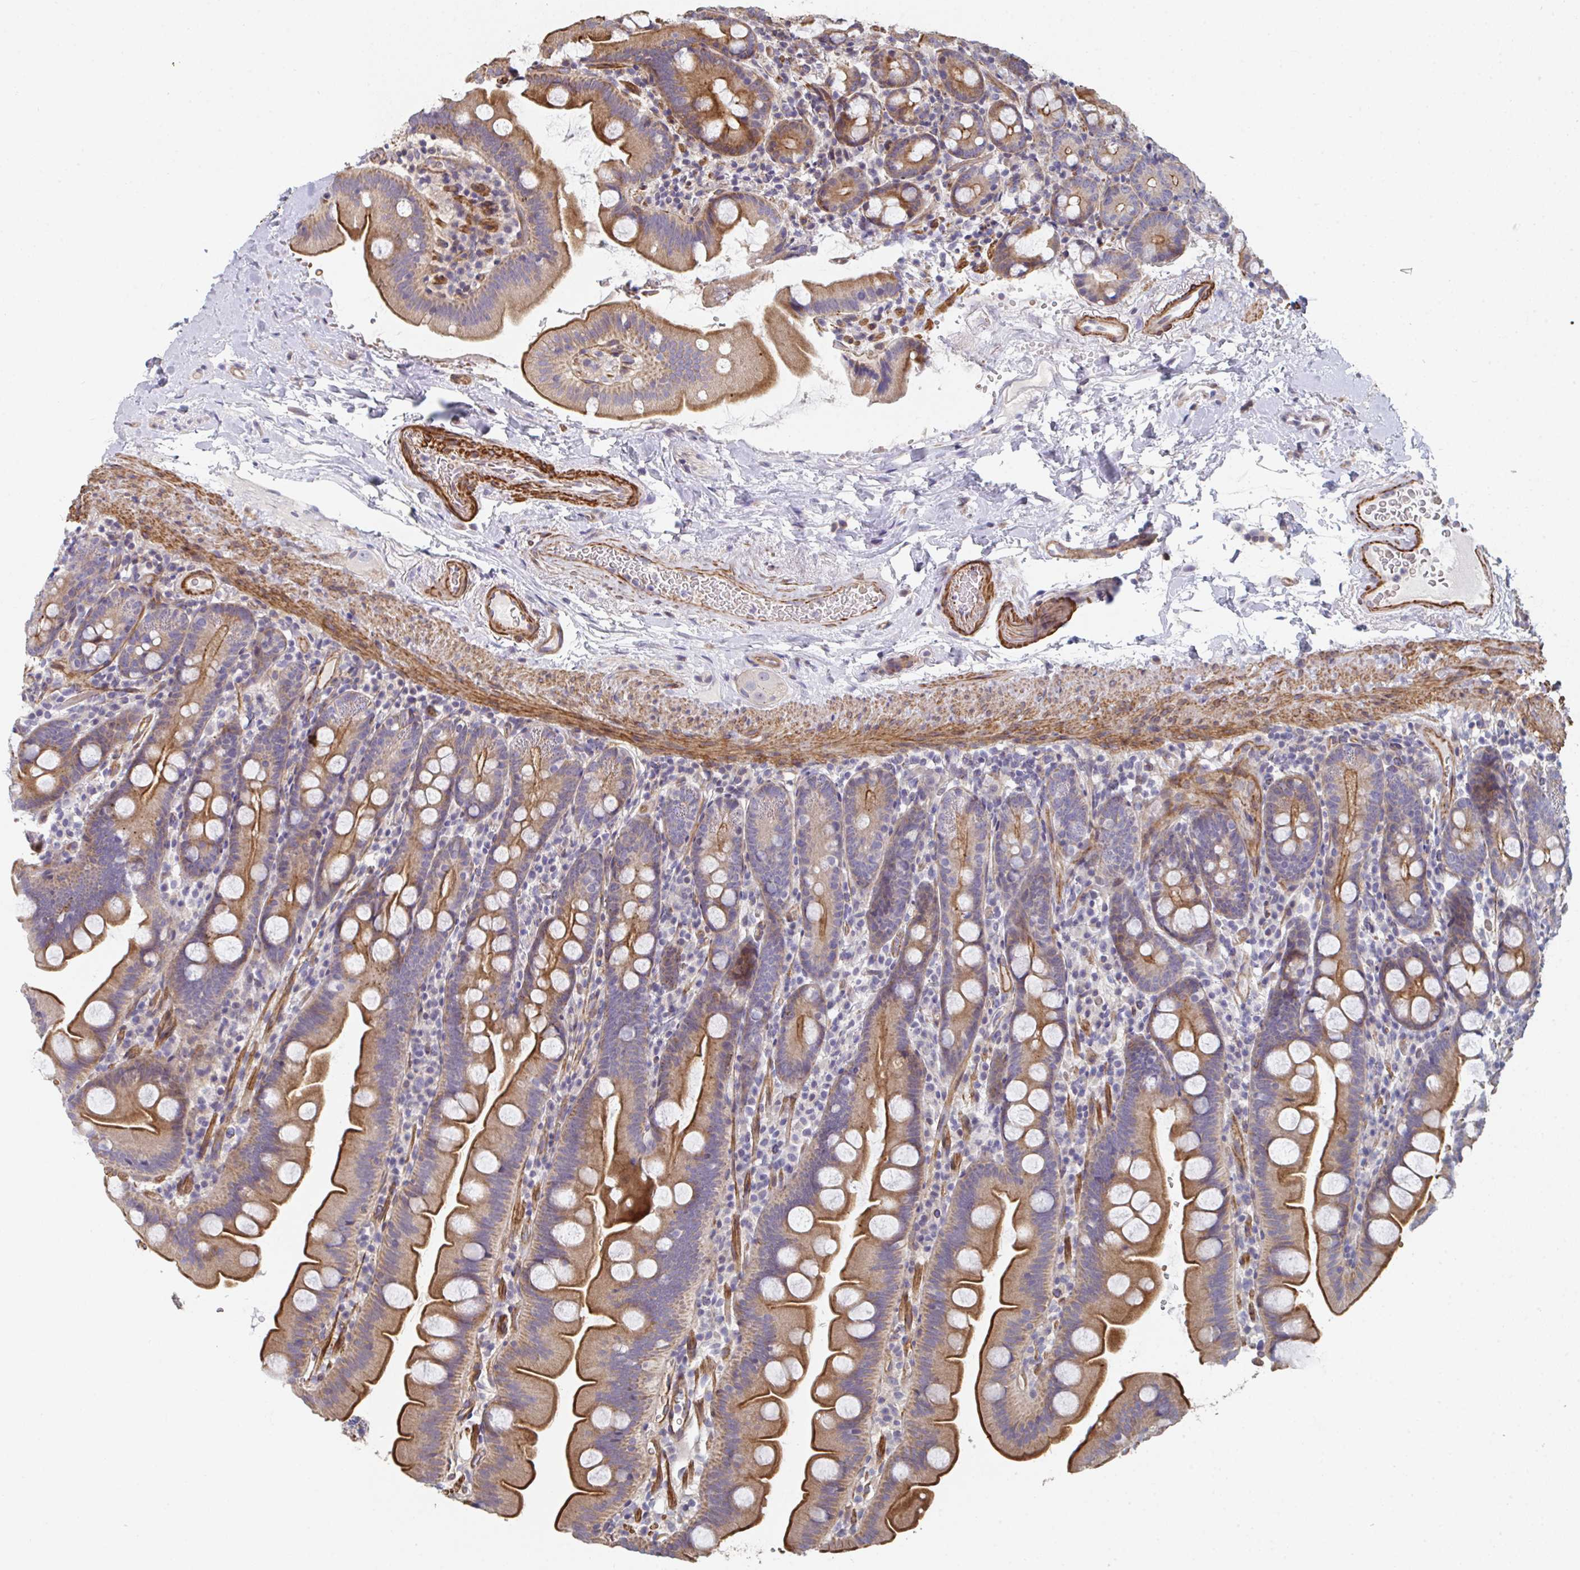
{"staining": {"intensity": "moderate", "quantity": ">75%", "location": "cytoplasmic/membranous"}, "tissue": "small intestine", "cell_type": "Glandular cells", "image_type": "normal", "snomed": [{"axis": "morphology", "description": "Normal tissue, NOS"}, {"axis": "topography", "description": "Small intestine"}], "caption": "This histopathology image demonstrates IHC staining of benign small intestine, with medium moderate cytoplasmic/membranous positivity in about >75% of glandular cells.", "gene": "FZD2", "patient": {"sex": "female", "age": 68}}